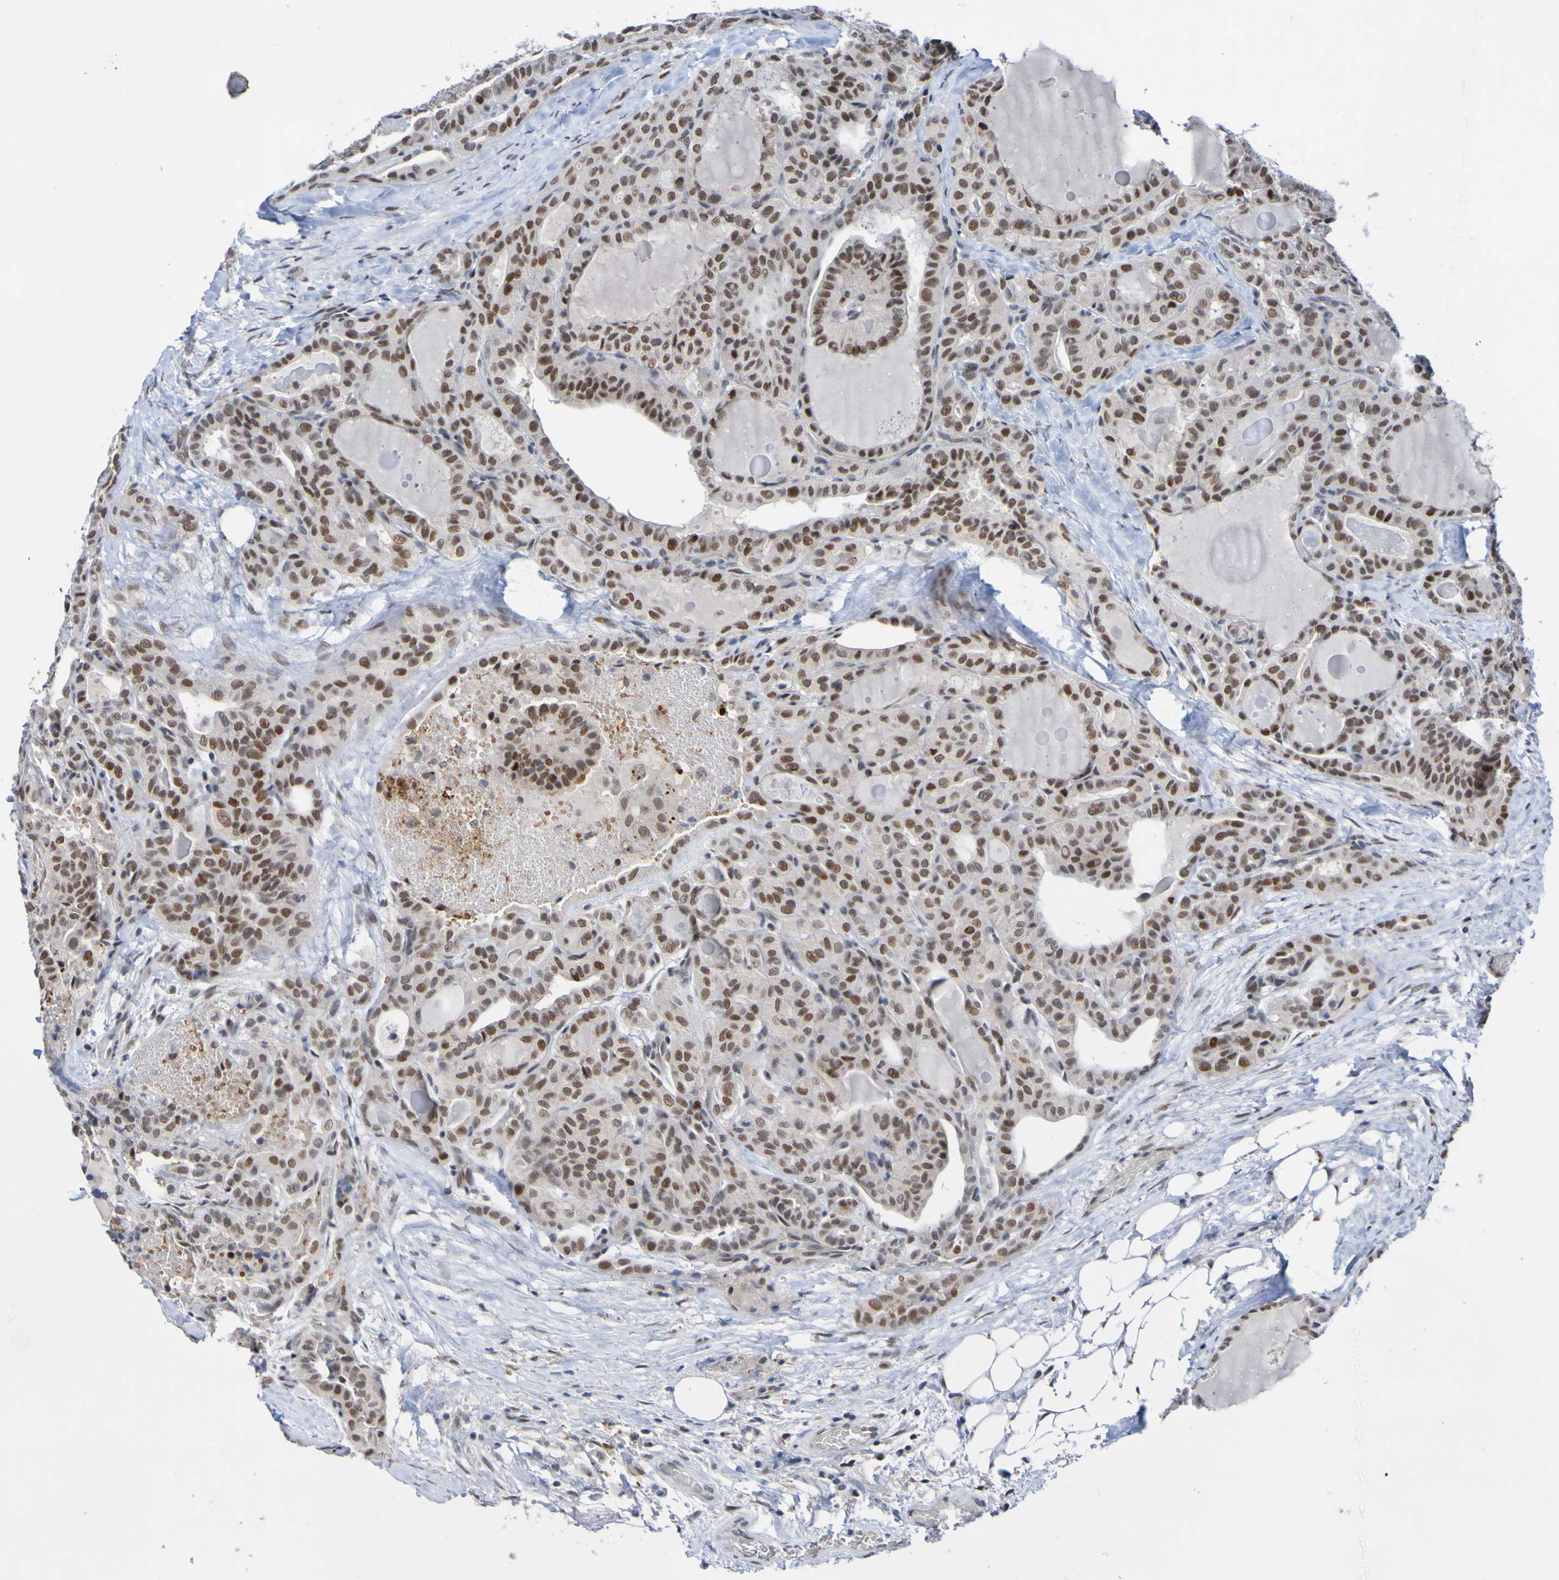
{"staining": {"intensity": "moderate", "quantity": ">75%", "location": "nuclear"}, "tissue": "thyroid cancer", "cell_type": "Tumor cells", "image_type": "cancer", "snomed": [{"axis": "morphology", "description": "Papillary adenocarcinoma, NOS"}, {"axis": "topography", "description": "Thyroid gland"}], "caption": "Tumor cells exhibit moderate nuclear positivity in about >75% of cells in papillary adenocarcinoma (thyroid).", "gene": "PCGF1", "patient": {"sex": "male", "age": 77}}